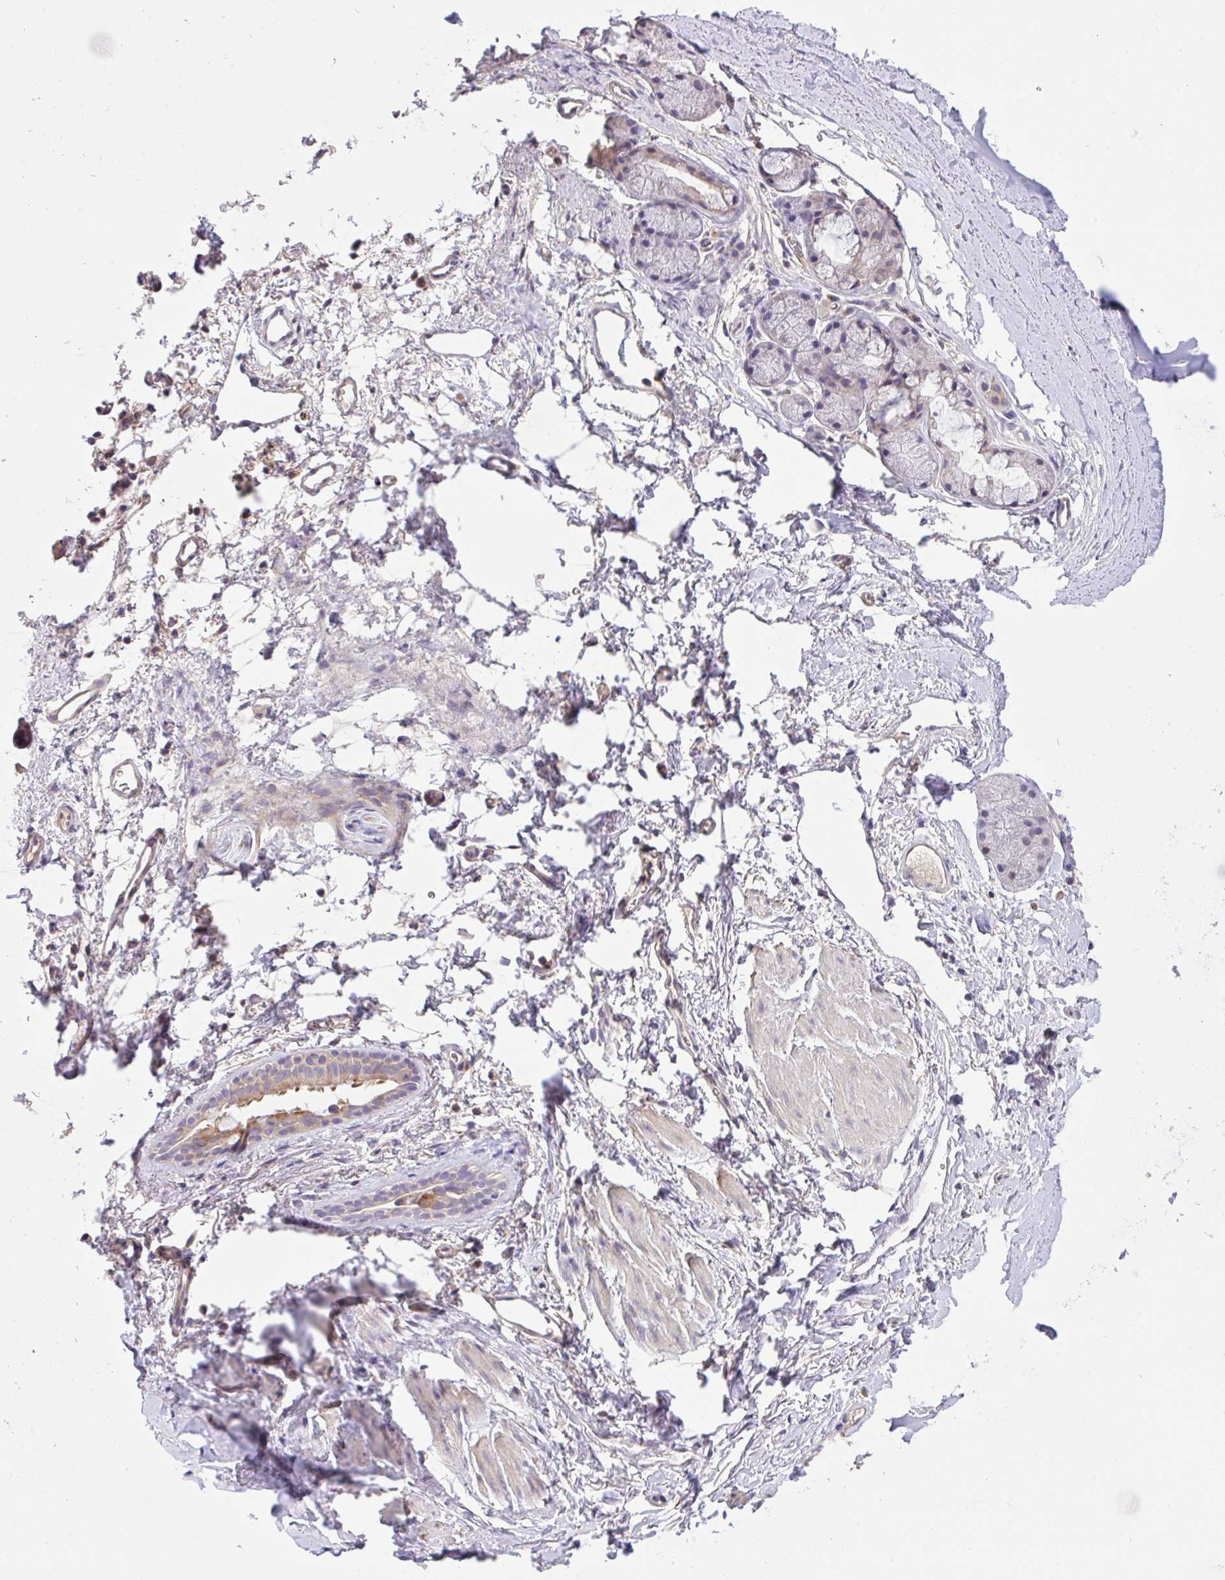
{"staining": {"intensity": "negative", "quantity": "none", "location": "none"}, "tissue": "adipose tissue", "cell_type": "Adipocytes", "image_type": "normal", "snomed": [{"axis": "morphology", "description": "Normal tissue, NOS"}, {"axis": "topography", "description": "Lymph node"}, {"axis": "topography", "description": "Cartilage tissue"}, {"axis": "topography", "description": "Bronchus"}], "caption": "The micrograph displays no staining of adipocytes in unremarkable adipose tissue. (Stains: DAB immunohistochemistry with hematoxylin counter stain, Microscopy: brightfield microscopy at high magnification).", "gene": "C19orf54", "patient": {"sex": "female", "age": 70}}